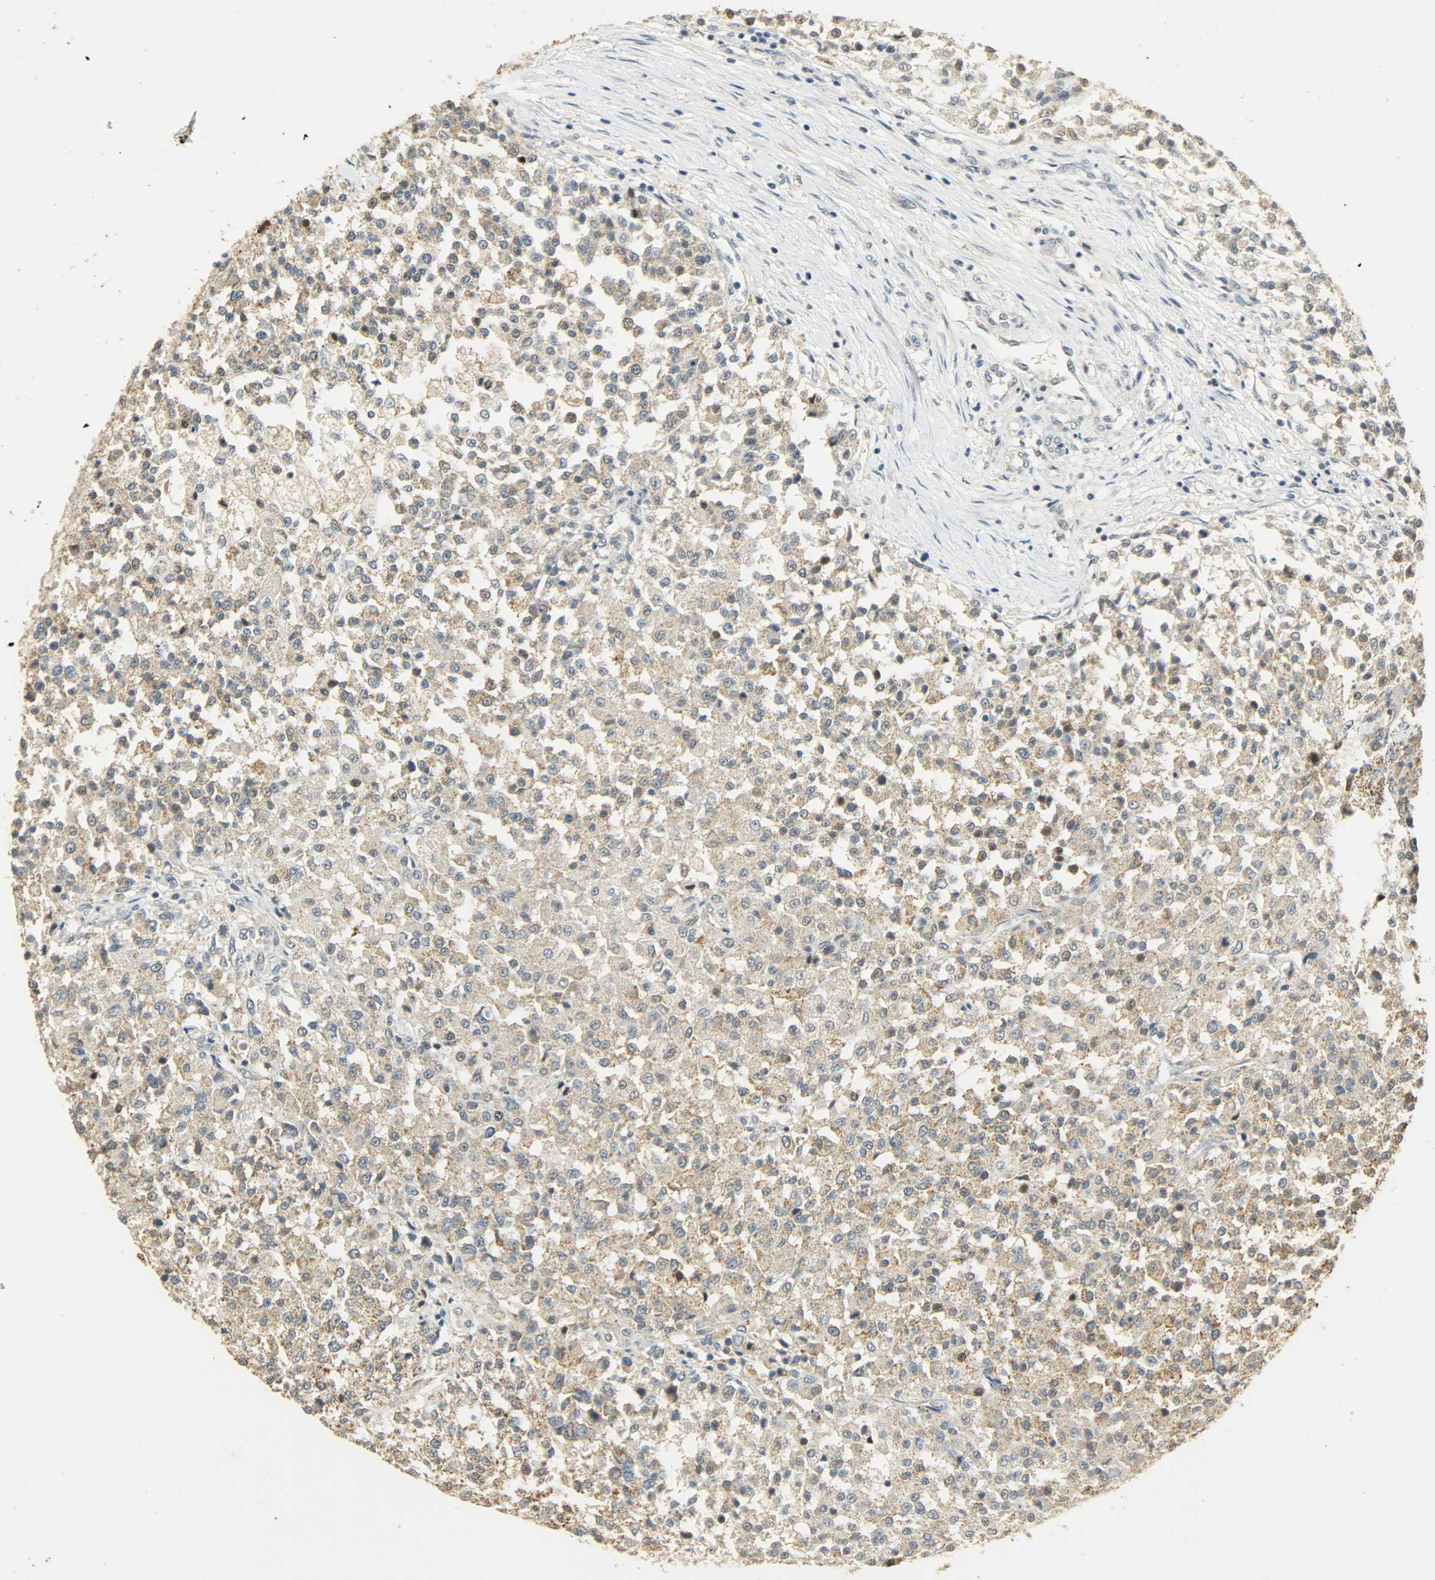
{"staining": {"intensity": "moderate", "quantity": ">75%", "location": "cytoplasmic/membranous"}, "tissue": "testis cancer", "cell_type": "Tumor cells", "image_type": "cancer", "snomed": [{"axis": "morphology", "description": "Seminoma, NOS"}, {"axis": "topography", "description": "Testis"}], "caption": "Immunohistochemistry photomicrograph of seminoma (testis) stained for a protein (brown), which shows medium levels of moderate cytoplasmic/membranous staining in approximately >75% of tumor cells.", "gene": "HDHD5", "patient": {"sex": "male", "age": 59}}